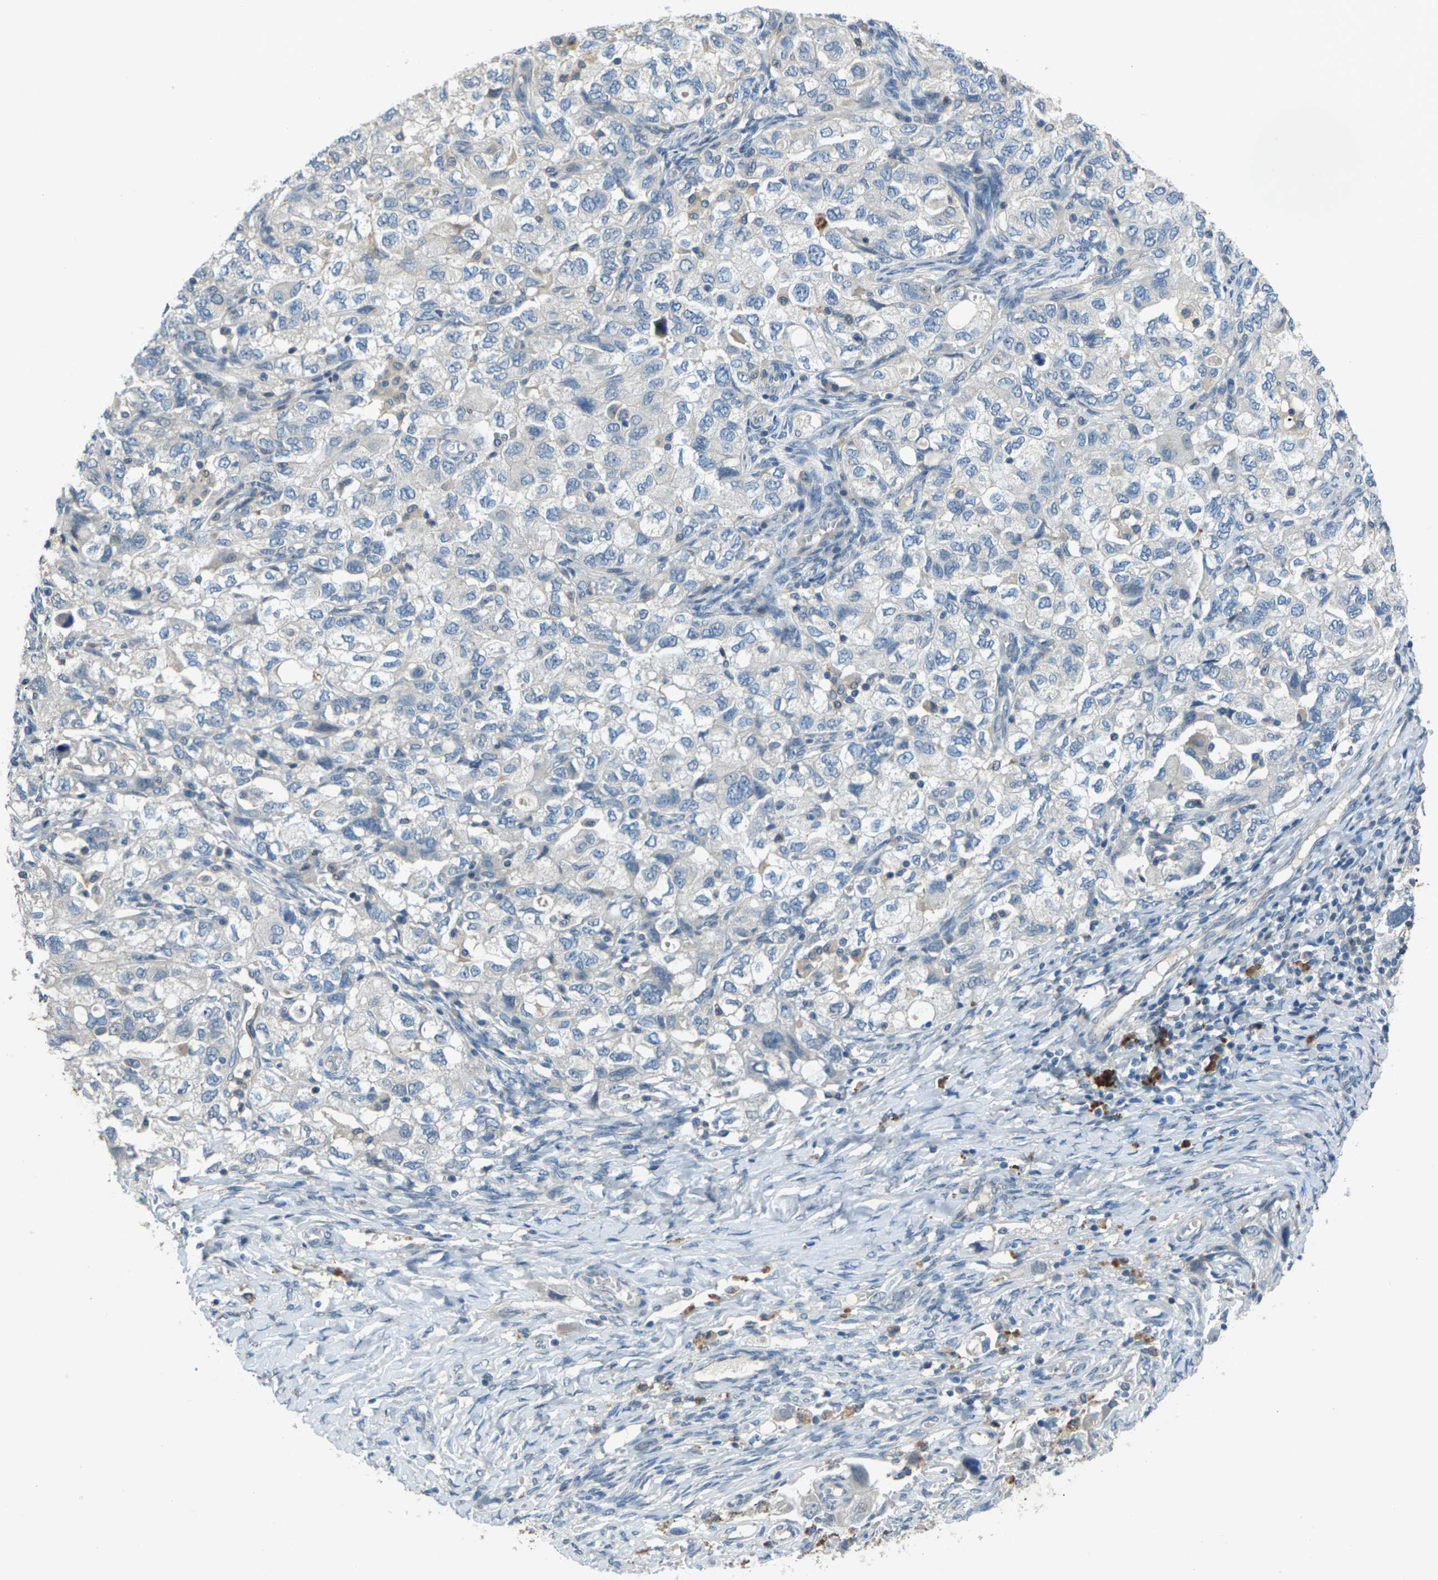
{"staining": {"intensity": "negative", "quantity": "none", "location": "none"}, "tissue": "ovarian cancer", "cell_type": "Tumor cells", "image_type": "cancer", "snomed": [{"axis": "morphology", "description": "Carcinoma, NOS"}, {"axis": "morphology", "description": "Cystadenocarcinoma, serous, NOS"}, {"axis": "topography", "description": "Ovary"}], "caption": "Histopathology image shows no significant protein expression in tumor cells of ovarian serous cystadenocarcinoma. (Brightfield microscopy of DAB IHC at high magnification).", "gene": "SIGLEC14", "patient": {"sex": "female", "age": 69}}